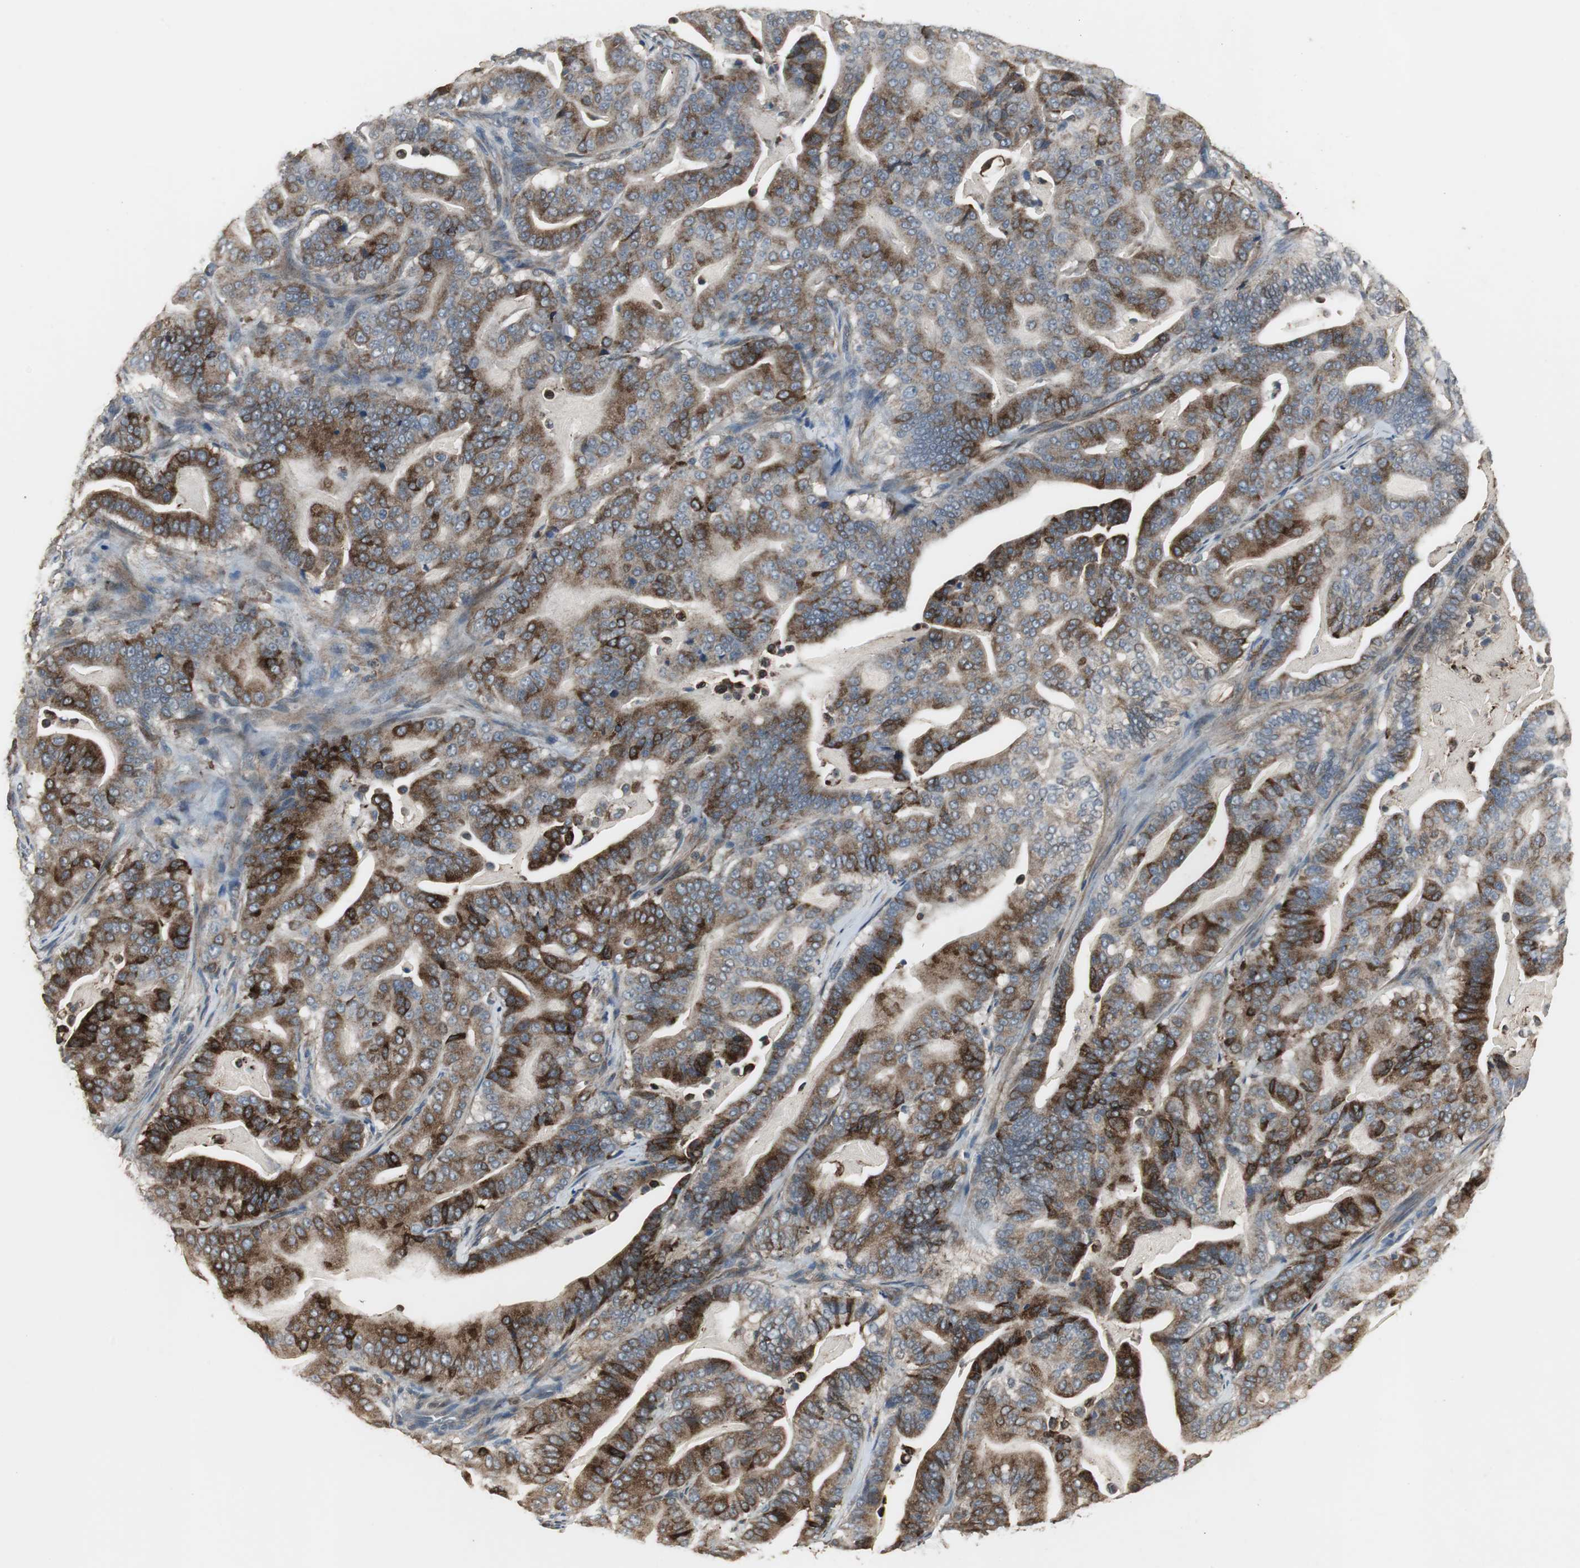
{"staining": {"intensity": "strong", "quantity": ">75%", "location": "cytoplasmic/membranous"}, "tissue": "pancreatic cancer", "cell_type": "Tumor cells", "image_type": "cancer", "snomed": [{"axis": "morphology", "description": "Adenocarcinoma, NOS"}, {"axis": "topography", "description": "Pancreas"}], "caption": "Protein expression analysis of human pancreatic cancer (adenocarcinoma) reveals strong cytoplasmic/membranous staining in approximately >75% of tumor cells. The staining is performed using DAB brown chromogen to label protein expression. The nuclei are counter-stained blue using hematoxylin.", "gene": "JTB", "patient": {"sex": "male", "age": 63}}